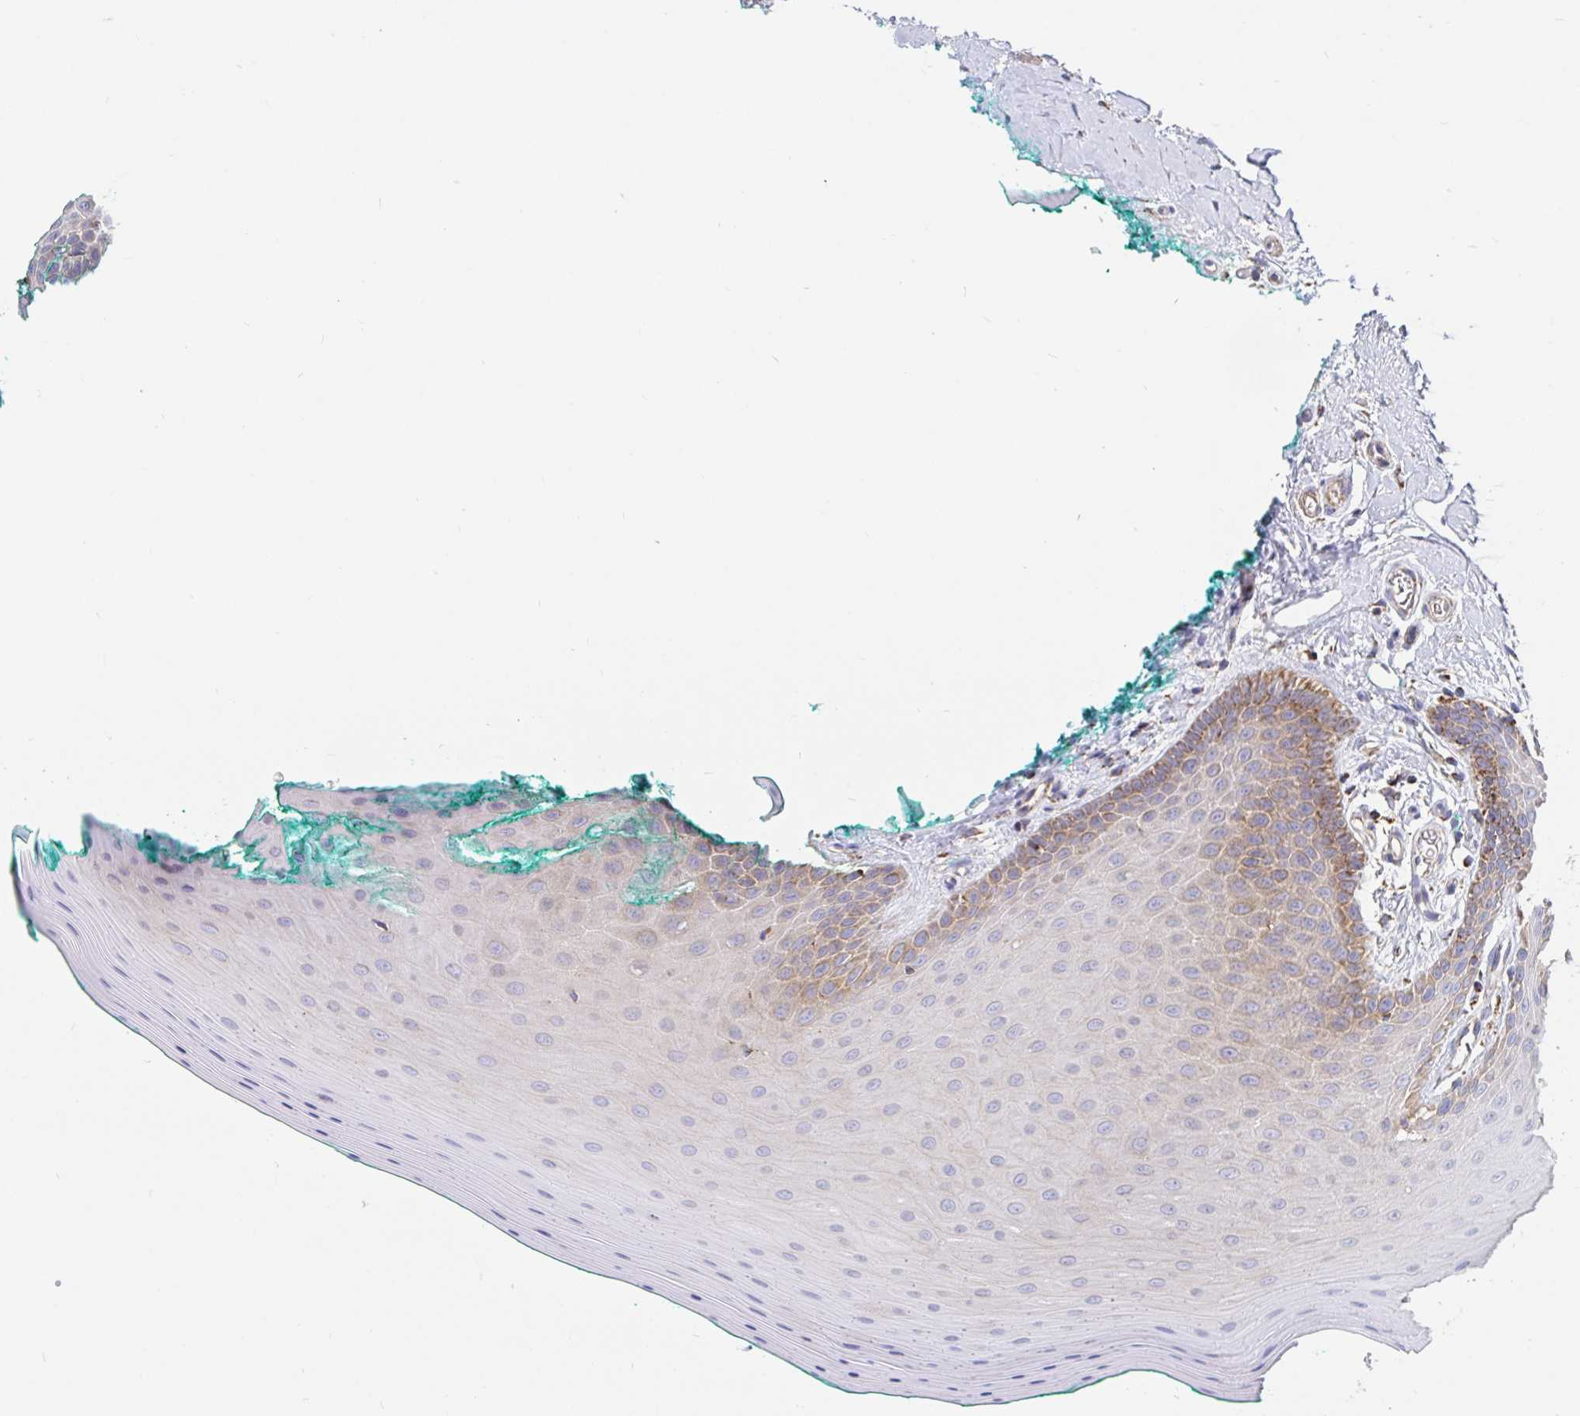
{"staining": {"intensity": "moderate", "quantity": "25%-75%", "location": "cytoplasmic/membranous"}, "tissue": "oral mucosa", "cell_type": "Squamous epithelial cells", "image_type": "normal", "snomed": [{"axis": "morphology", "description": "Normal tissue, NOS"}, {"axis": "topography", "description": "Oral tissue"}], "caption": "Moderate cytoplasmic/membranous staining for a protein is identified in about 25%-75% of squamous epithelial cells of unremarkable oral mucosa using immunohistochemistry.", "gene": "PRDX3", "patient": {"sex": "female", "age": 40}}